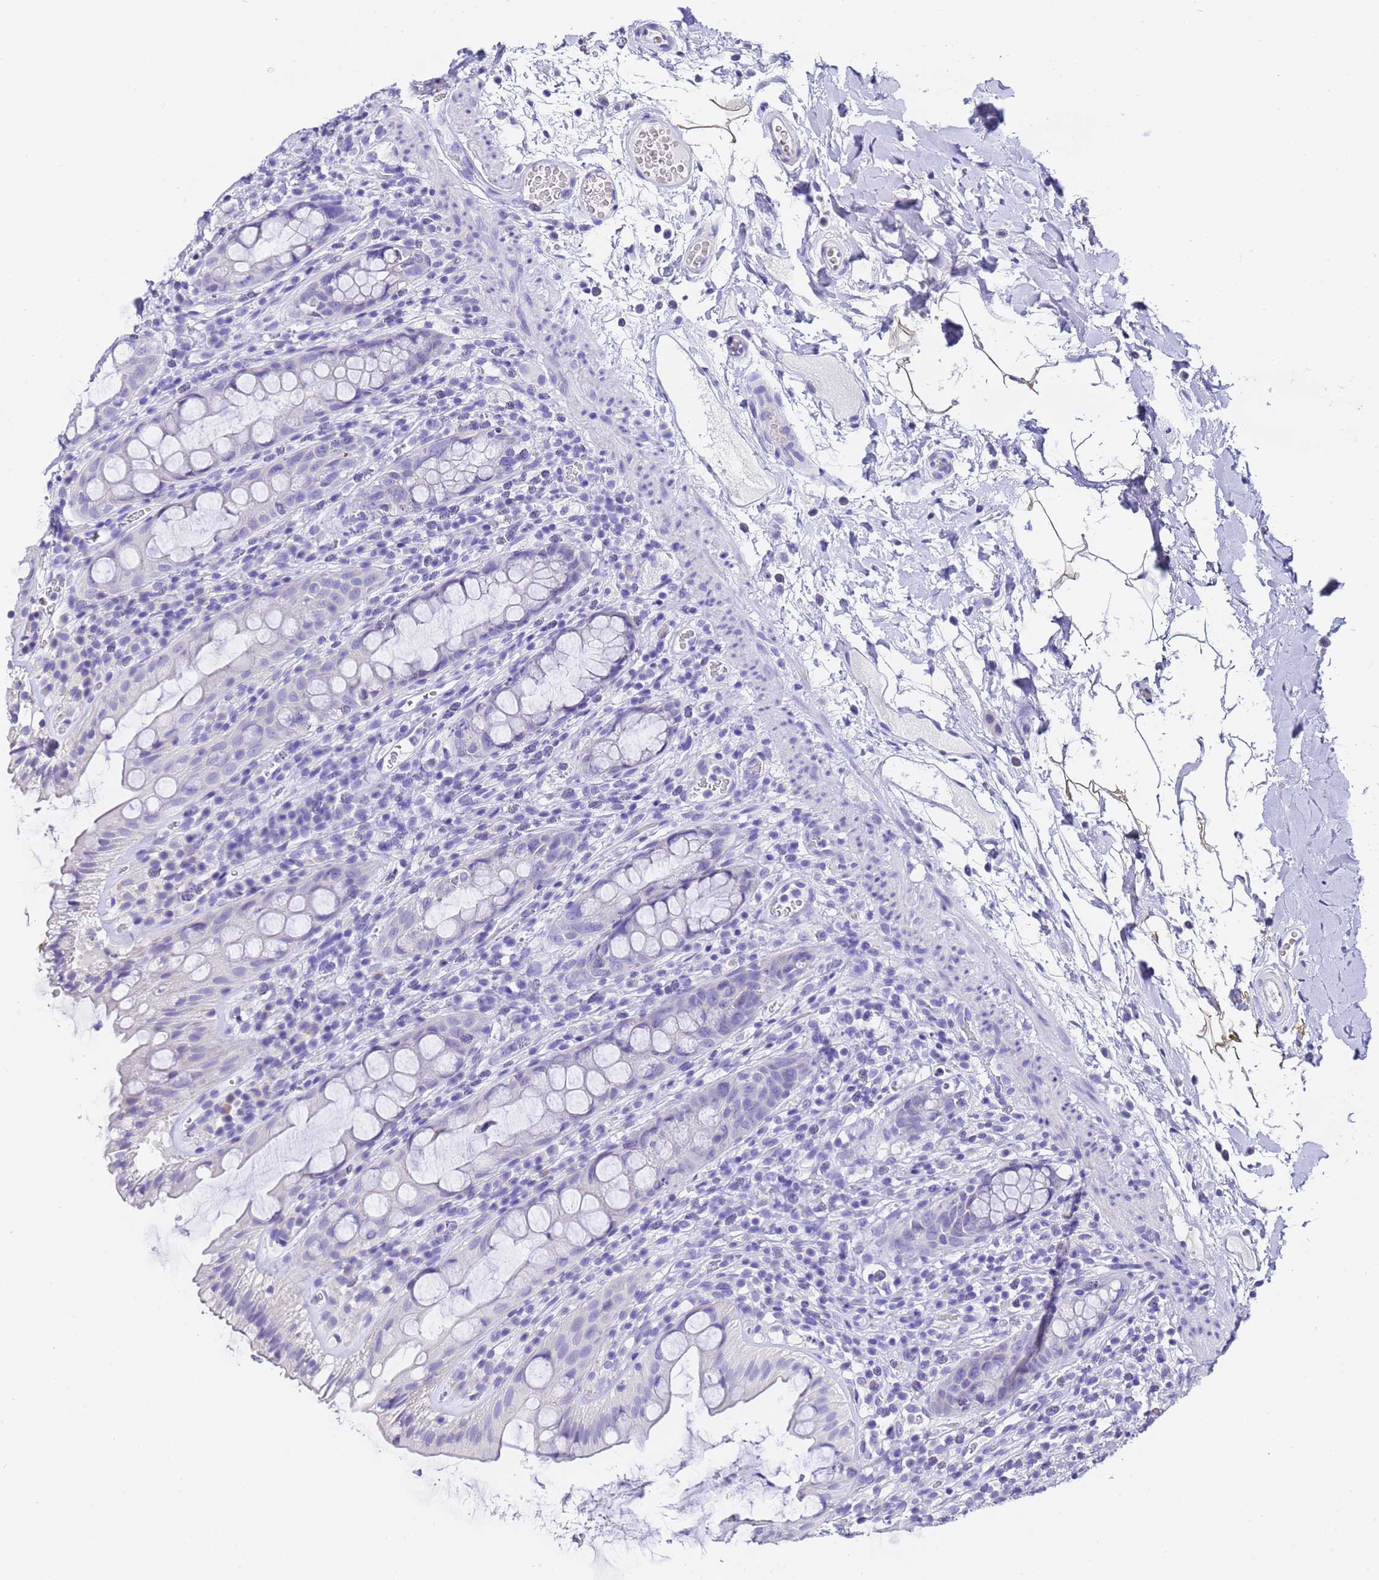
{"staining": {"intensity": "negative", "quantity": "none", "location": "none"}, "tissue": "rectum", "cell_type": "Glandular cells", "image_type": "normal", "snomed": [{"axis": "morphology", "description": "Normal tissue, NOS"}, {"axis": "topography", "description": "Rectum"}], "caption": "The IHC micrograph has no significant expression in glandular cells of rectum. (DAB immunohistochemistry, high magnification).", "gene": "GABRA1", "patient": {"sex": "female", "age": 57}}